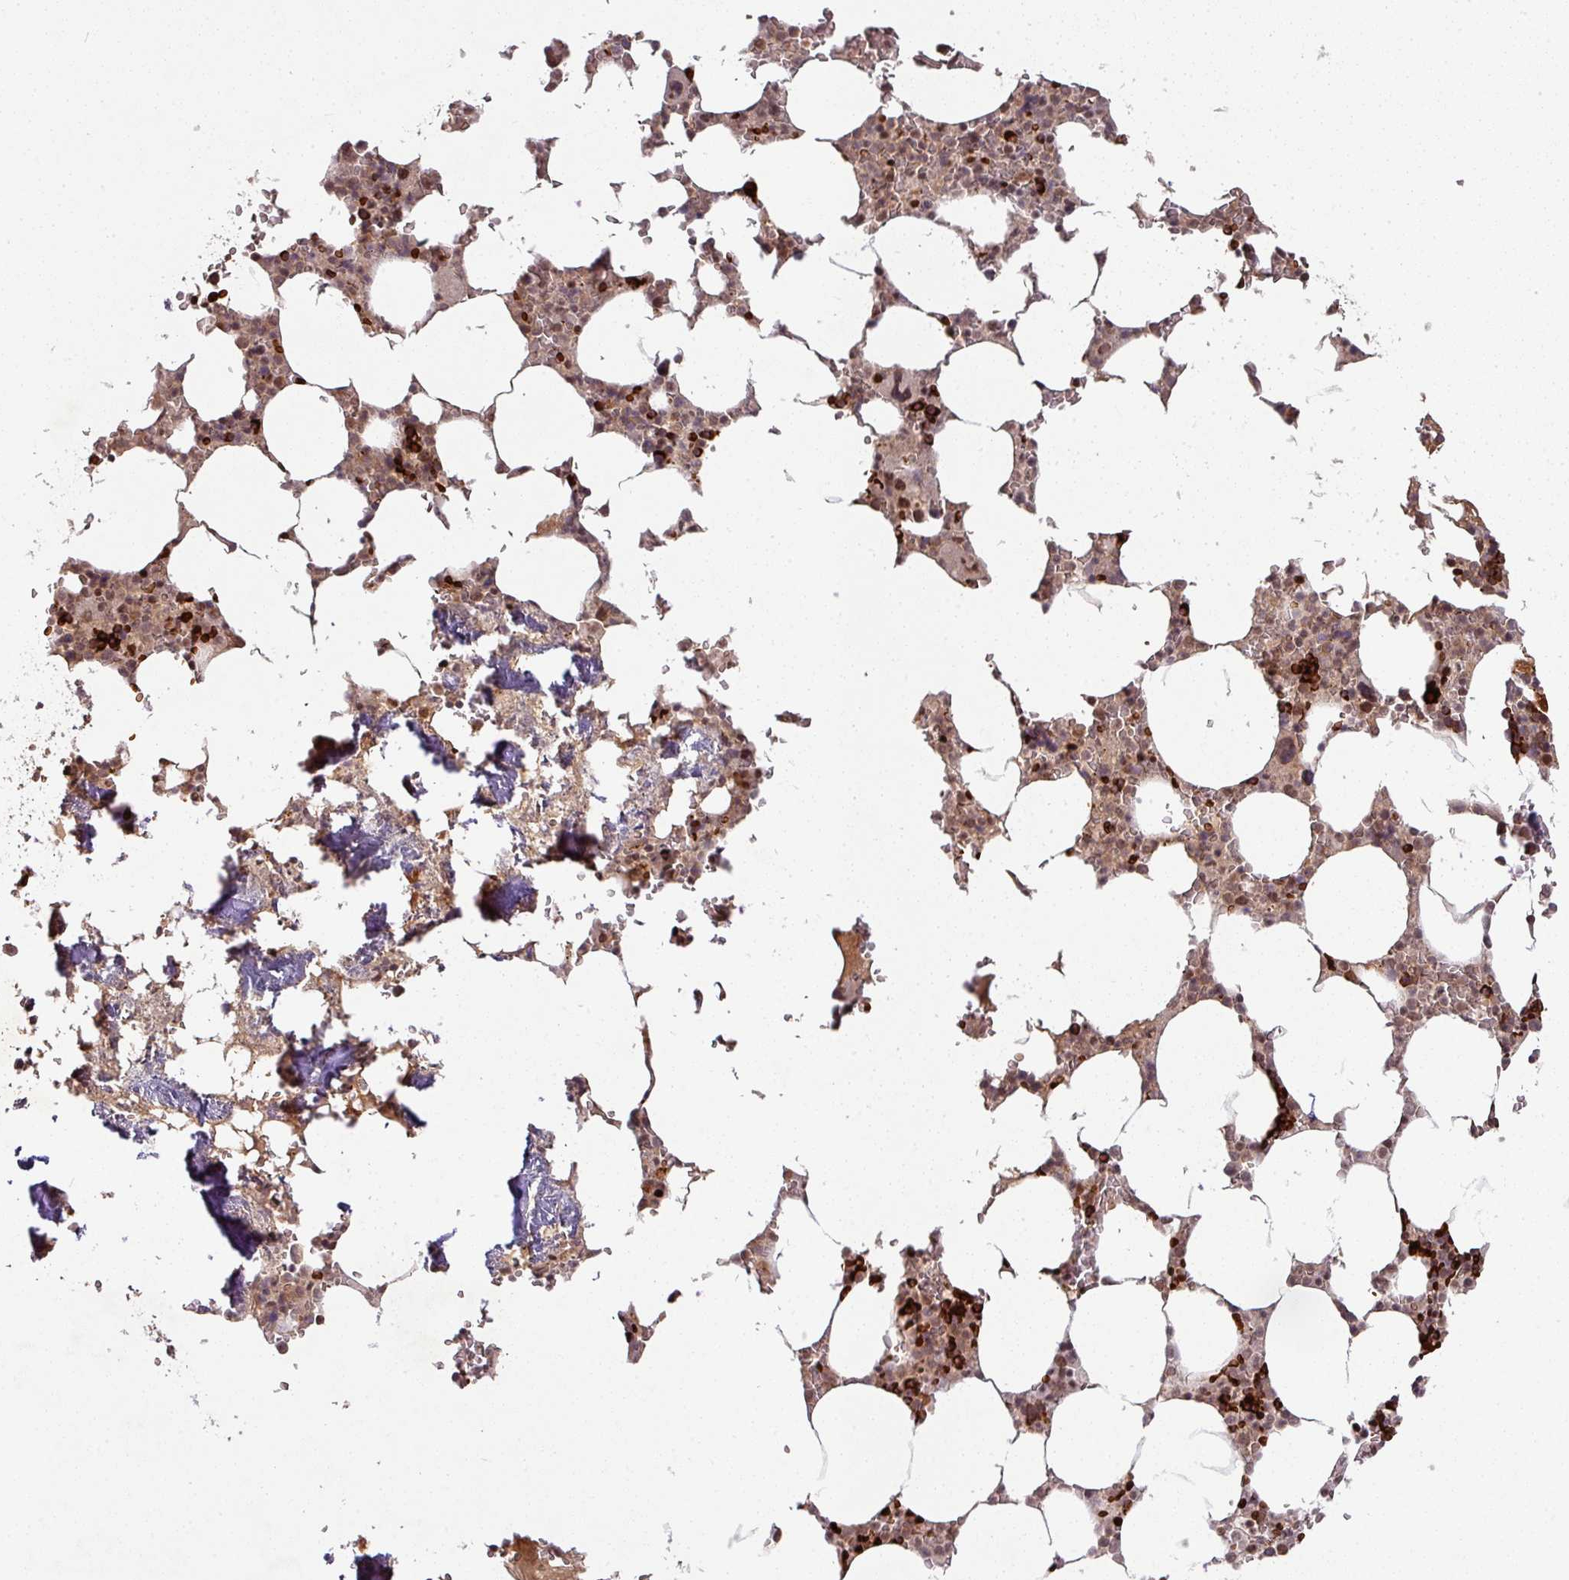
{"staining": {"intensity": "strong", "quantity": "25%-75%", "location": "cytoplasmic/membranous,nuclear"}, "tissue": "bone marrow", "cell_type": "Hematopoietic cells", "image_type": "normal", "snomed": [{"axis": "morphology", "description": "Normal tissue, NOS"}, {"axis": "topography", "description": "Bone marrow"}], "caption": "Strong cytoplasmic/membranous,nuclear expression is identified in about 25%-75% of hematopoietic cells in benign bone marrow. The staining was performed using DAB to visualize the protein expression in brown, while the nuclei were stained in blue with hematoxylin (Magnification: 20x).", "gene": "NEIL1", "patient": {"sex": "male", "age": 64}}